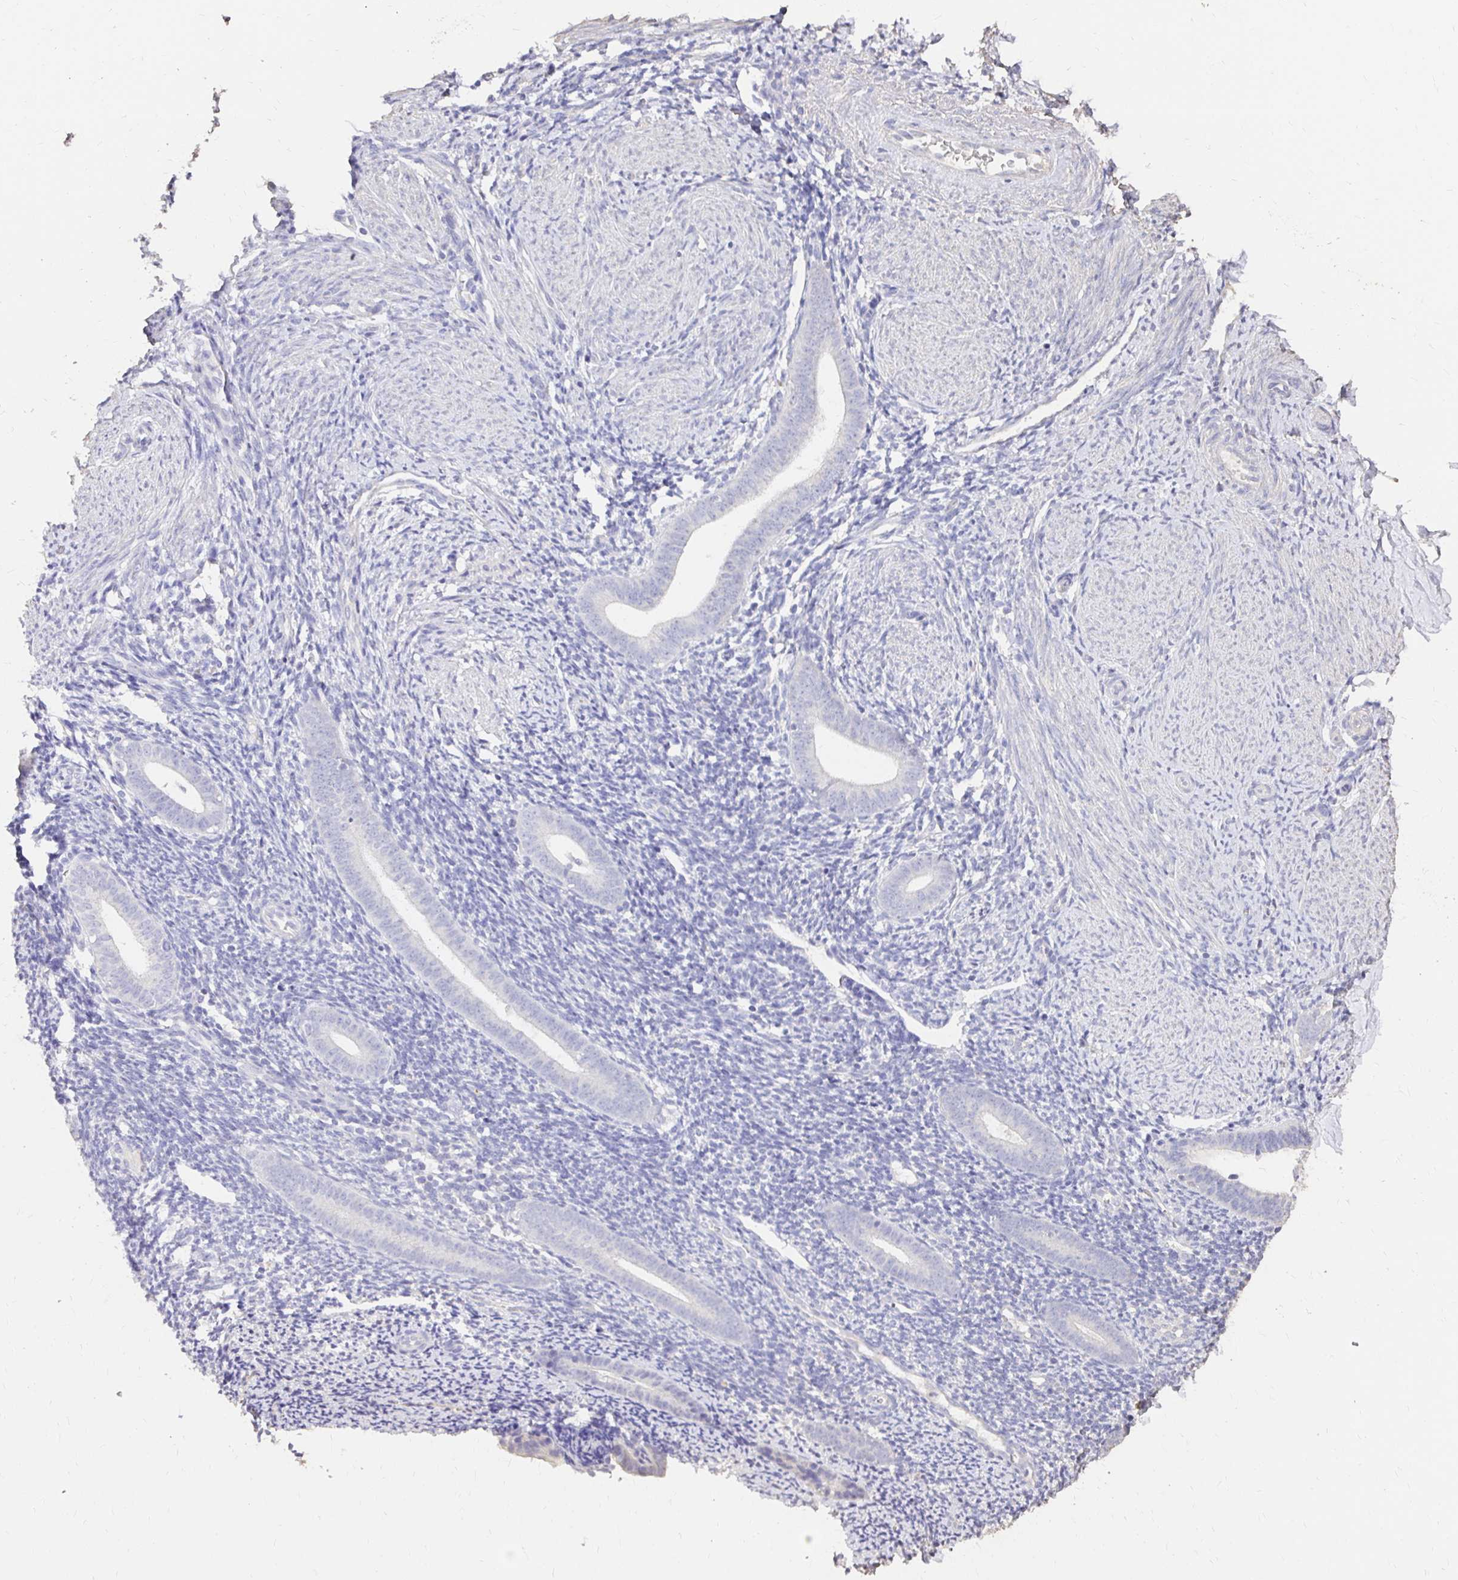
{"staining": {"intensity": "negative", "quantity": "none", "location": "none"}, "tissue": "endometrium", "cell_type": "Cells in endometrial stroma", "image_type": "normal", "snomed": [{"axis": "morphology", "description": "Normal tissue, NOS"}, {"axis": "topography", "description": "Endometrium"}], "caption": "Cells in endometrial stroma are negative for protein expression in unremarkable human endometrium. (DAB (3,3'-diaminobenzidine) immunohistochemistry, high magnification).", "gene": "UGT1A6", "patient": {"sex": "female", "age": 39}}